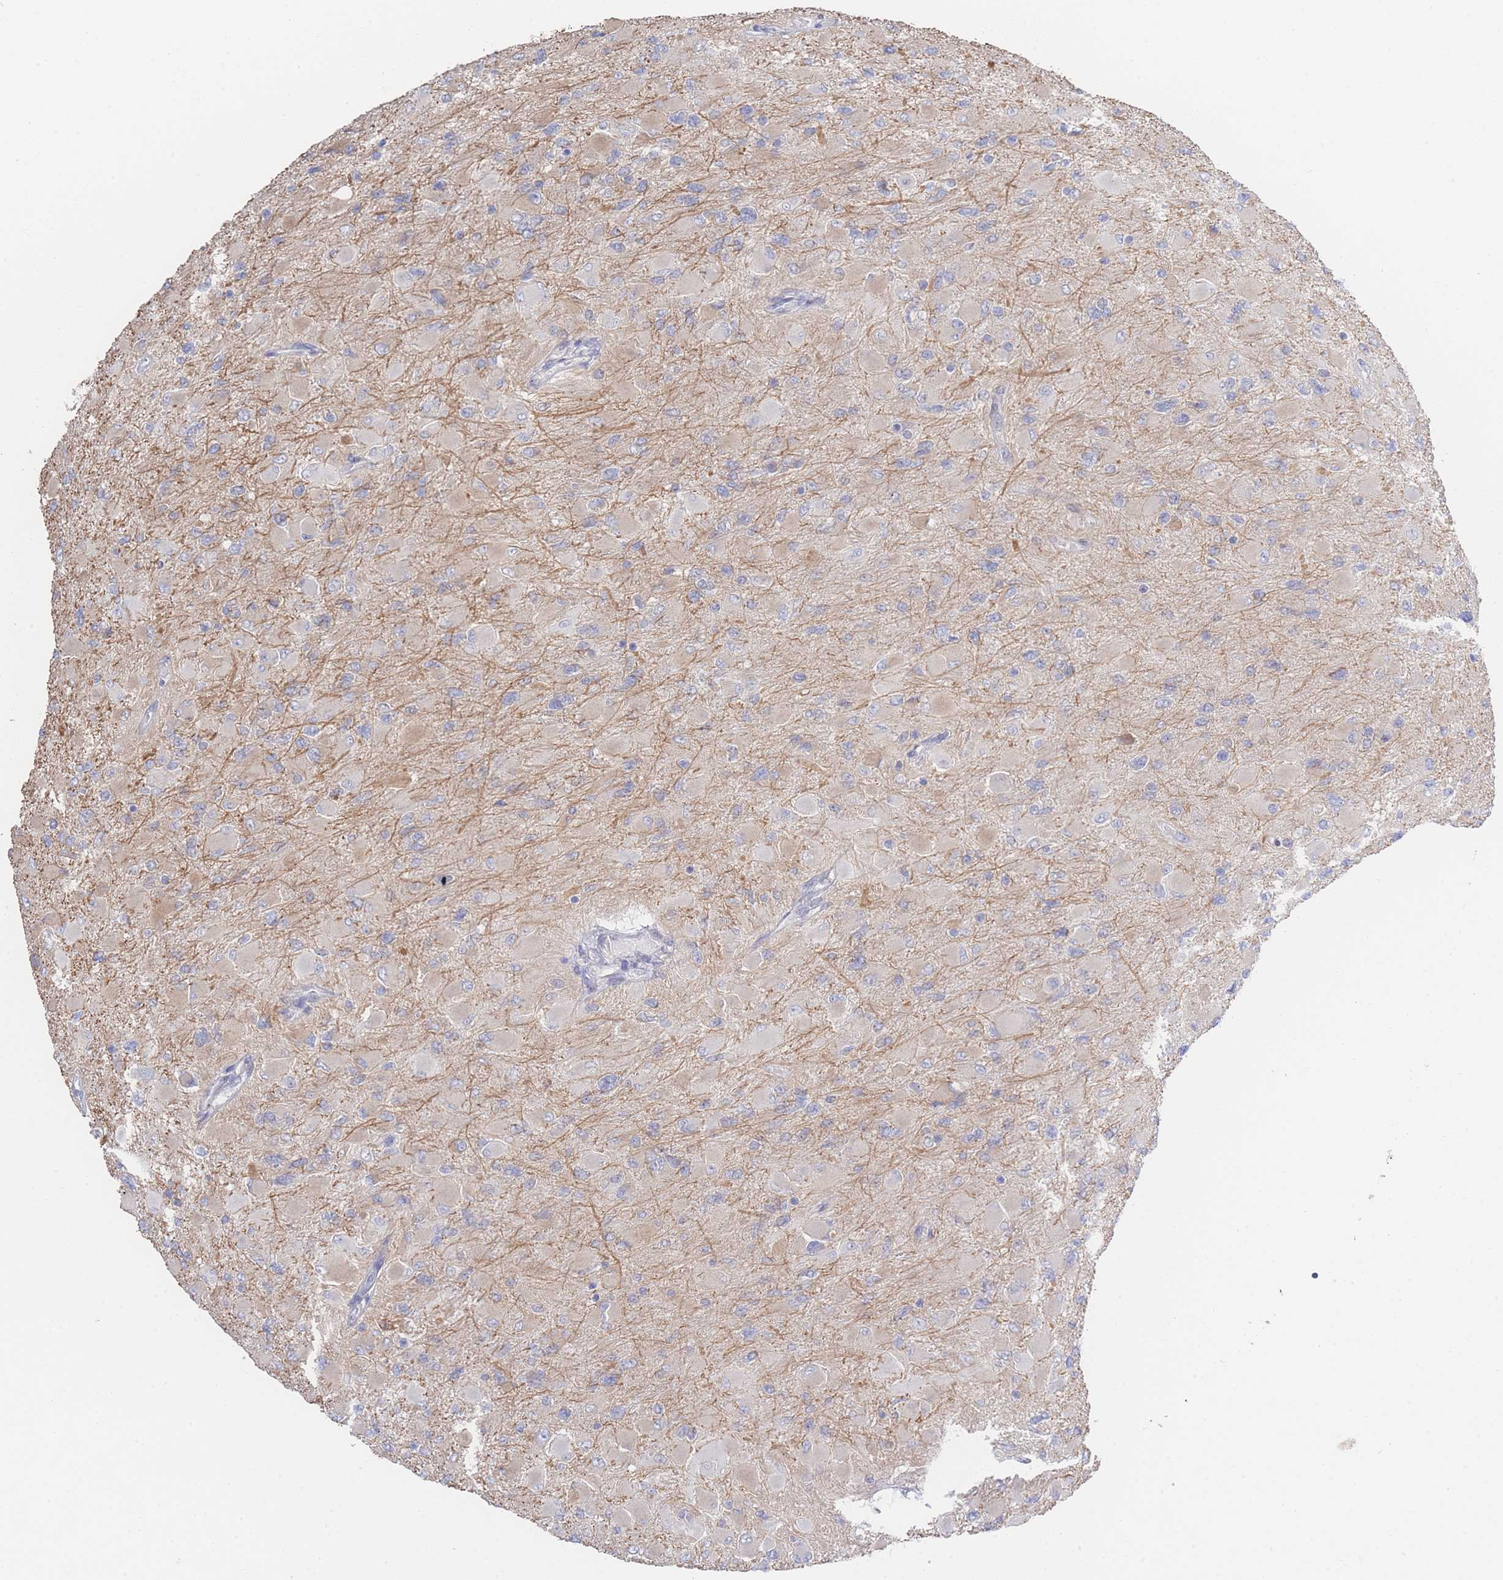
{"staining": {"intensity": "negative", "quantity": "none", "location": "none"}, "tissue": "glioma", "cell_type": "Tumor cells", "image_type": "cancer", "snomed": [{"axis": "morphology", "description": "Glioma, malignant, High grade"}, {"axis": "topography", "description": "Cerebral cortex"}], "caption": "Protein analysis of malignant high-grade glioma shows no significant expression in tumor cells.", "gene": "ZNF142", "patient": {"sex": "female", "age": 36}}